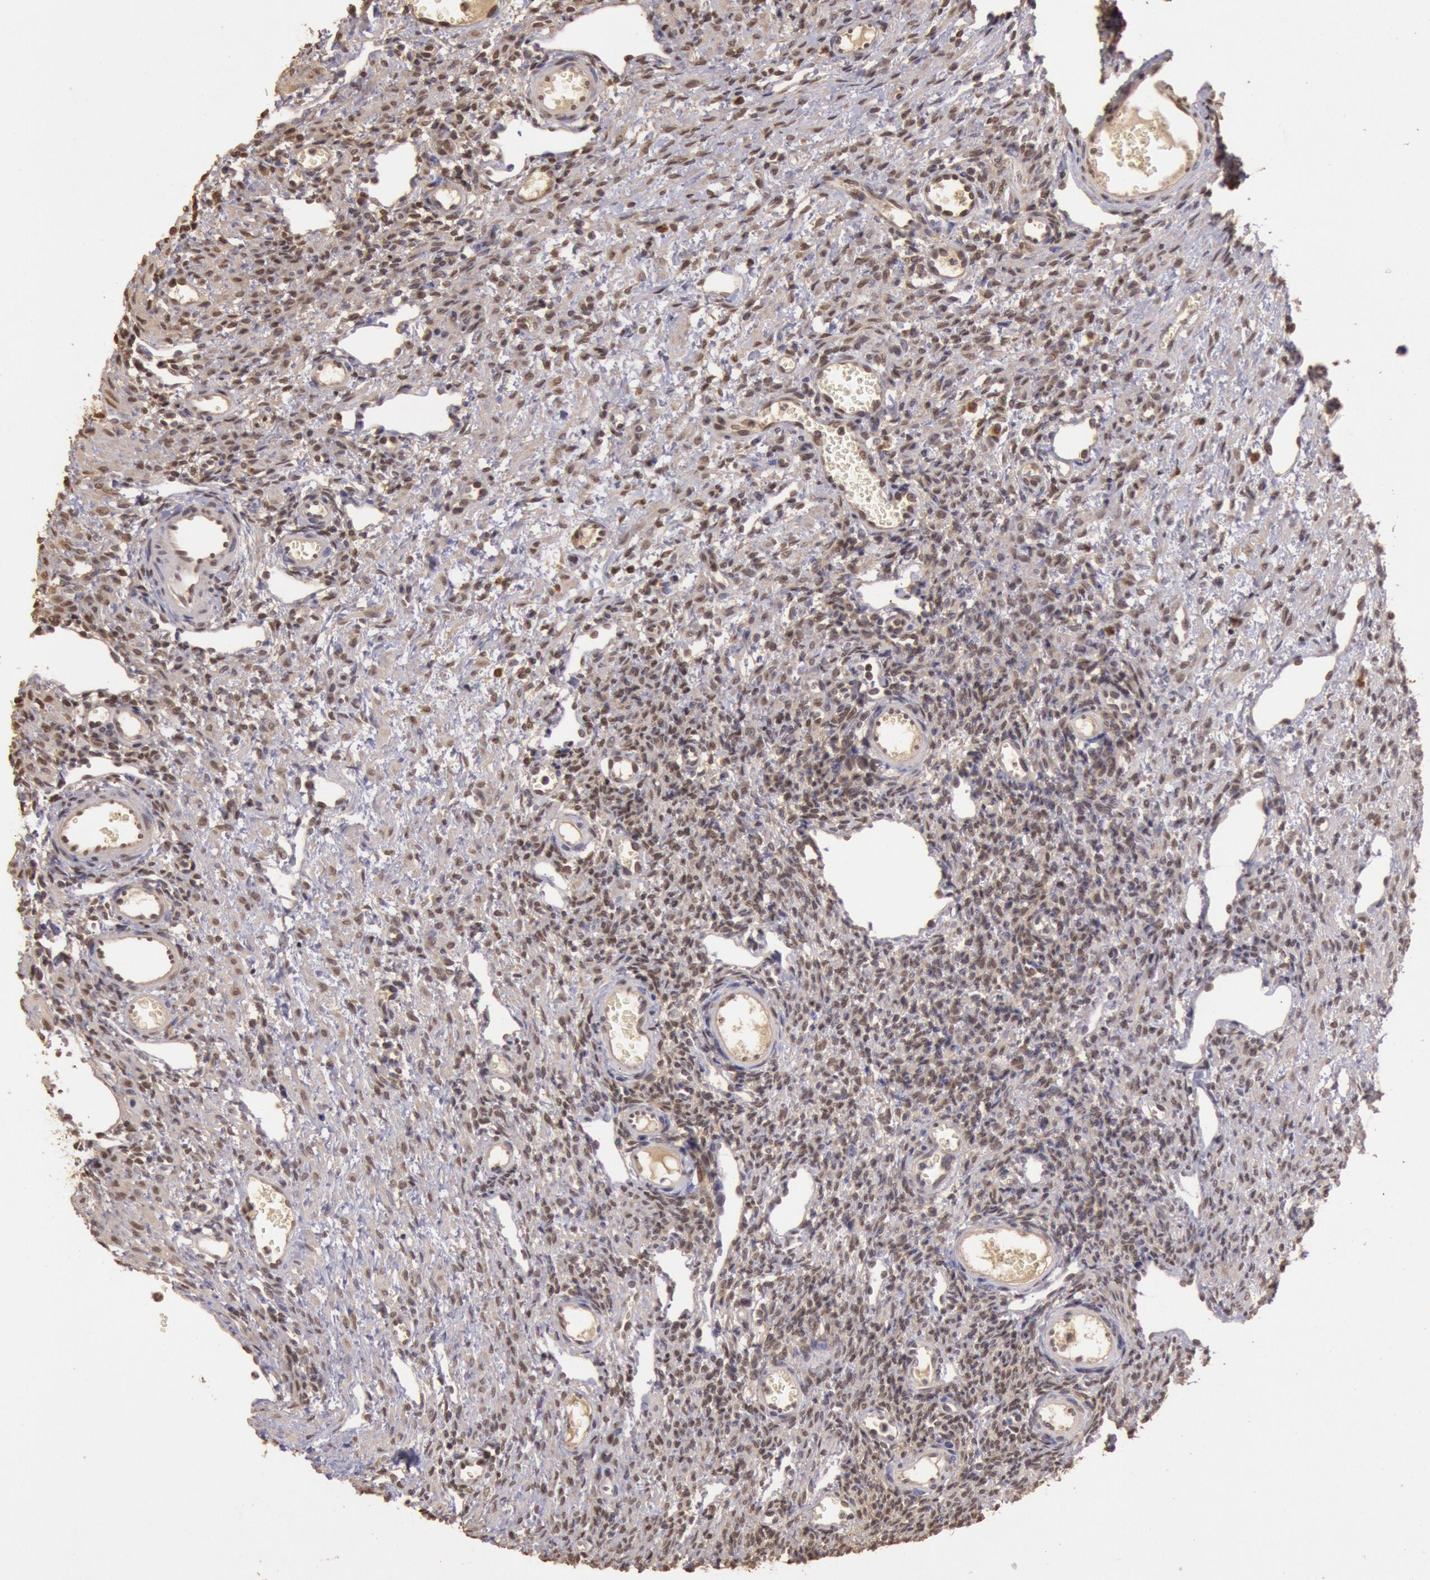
{"staining": {"intensity": "moderate", "quantity": "25%-75%", "location": "none"}, "tissue": "ovary", "cell_type": "Follicle cells", "image_type": "normal", "snomed": [{"axis": "morphology", "description": "Normal tissue, NOS"}, {"axis": "topography", "description": "Ovary"}], "caption": "Follicle cells show medium levels of moderate None staining in approximately 25%-75% of cells in benign human ovary.", "gene": "SOD1", "patient": {"sex": "female", "age": 33}}